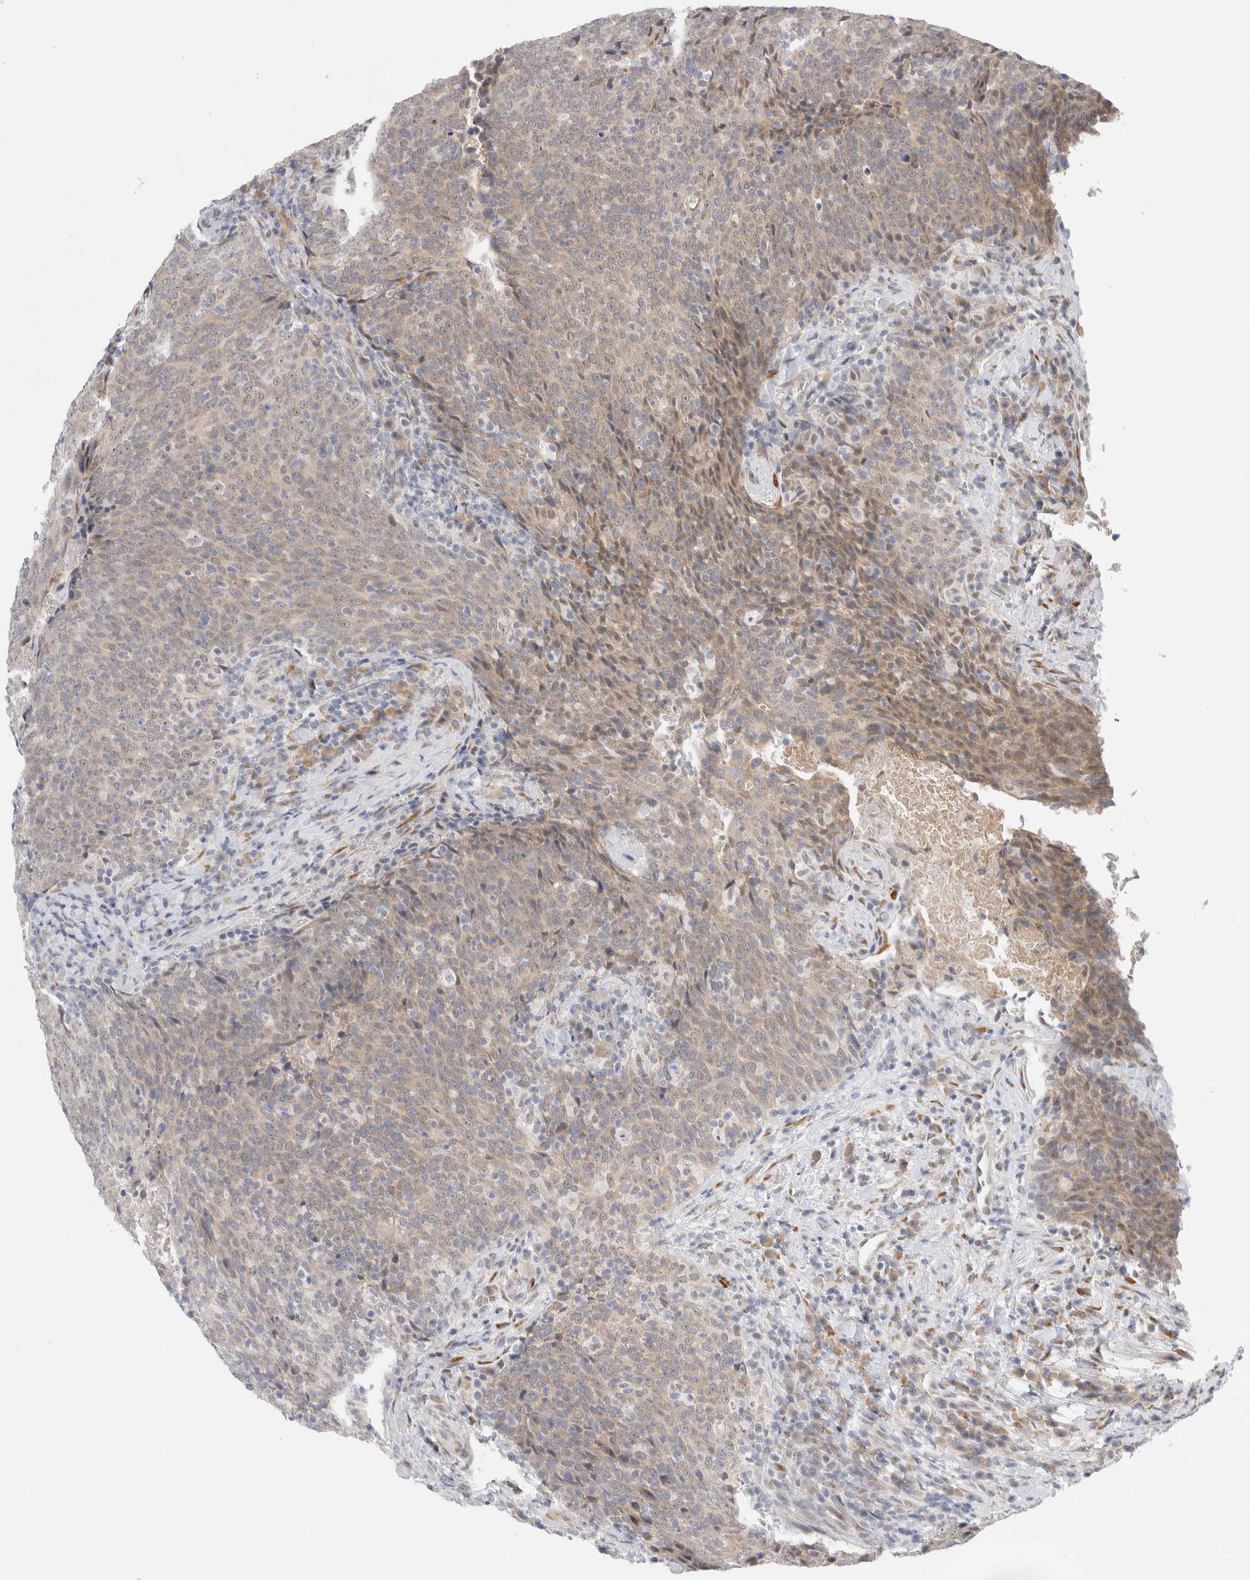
{"staining": {"intensity": "weak", "quantity": "<25%", "location": "cytoplasmic/membranous"}, "tissue": "head and neck cancer", "cell_type": "Tumor cells", "image_type": "cancer", "snomed": [{"axis": "morphology", "description": "Squamous cell carcinoma, NOS"}, {"axis": "morphology", "description": "Squamous cell carcinoma, metastatic, NOS"}, {"axis": "topography", "description": "Lymph node"}, {"axis": "topography", "description": "Head-Neck"}], "caption": "Head and neck cancer (squamous cell carcinoma) stained for a protein using IHC reveals no positivity tumor cells.", "gene": "TRMT1L", "patient": {"sex": "male", "age": 62}}